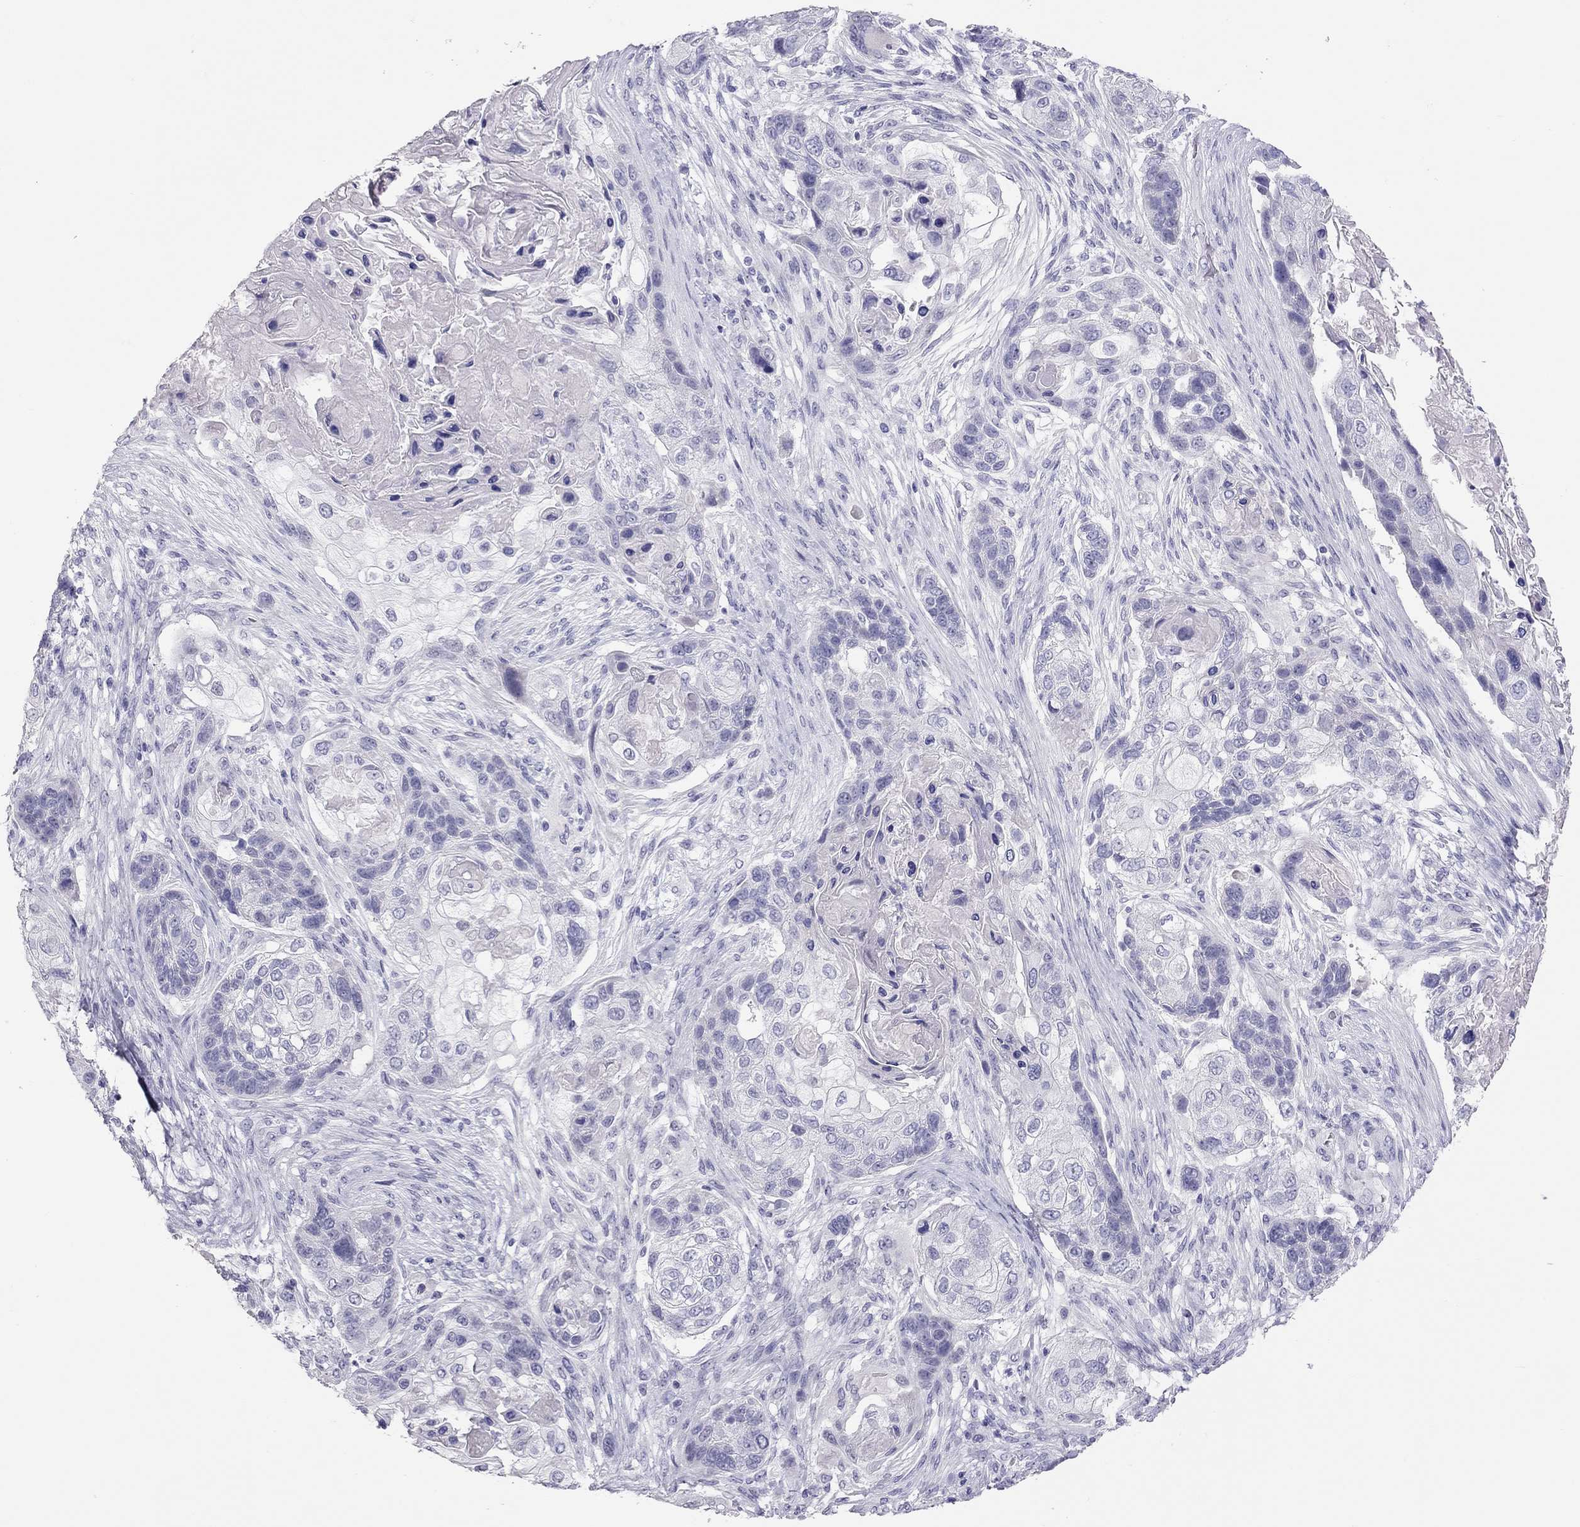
{"staining": {"intensity": "negative", "quantity": "none", "location": "none"}, "tissue": "lung cancer", "cell_type": "Tumor cells", "image_type": "cancer", "snomed": [{"axis": "morphology", "description": "Squamous cell carcinoma, NOS"}, {"axis": "topography", "description": "Lung"}], "caption": "This is an IHC image of human lung cancer (squamous cell carcinoma). There is no staining in tumor cells.", "gene": "IL17REL", "patient": {"sex": "male", "age": 69}}